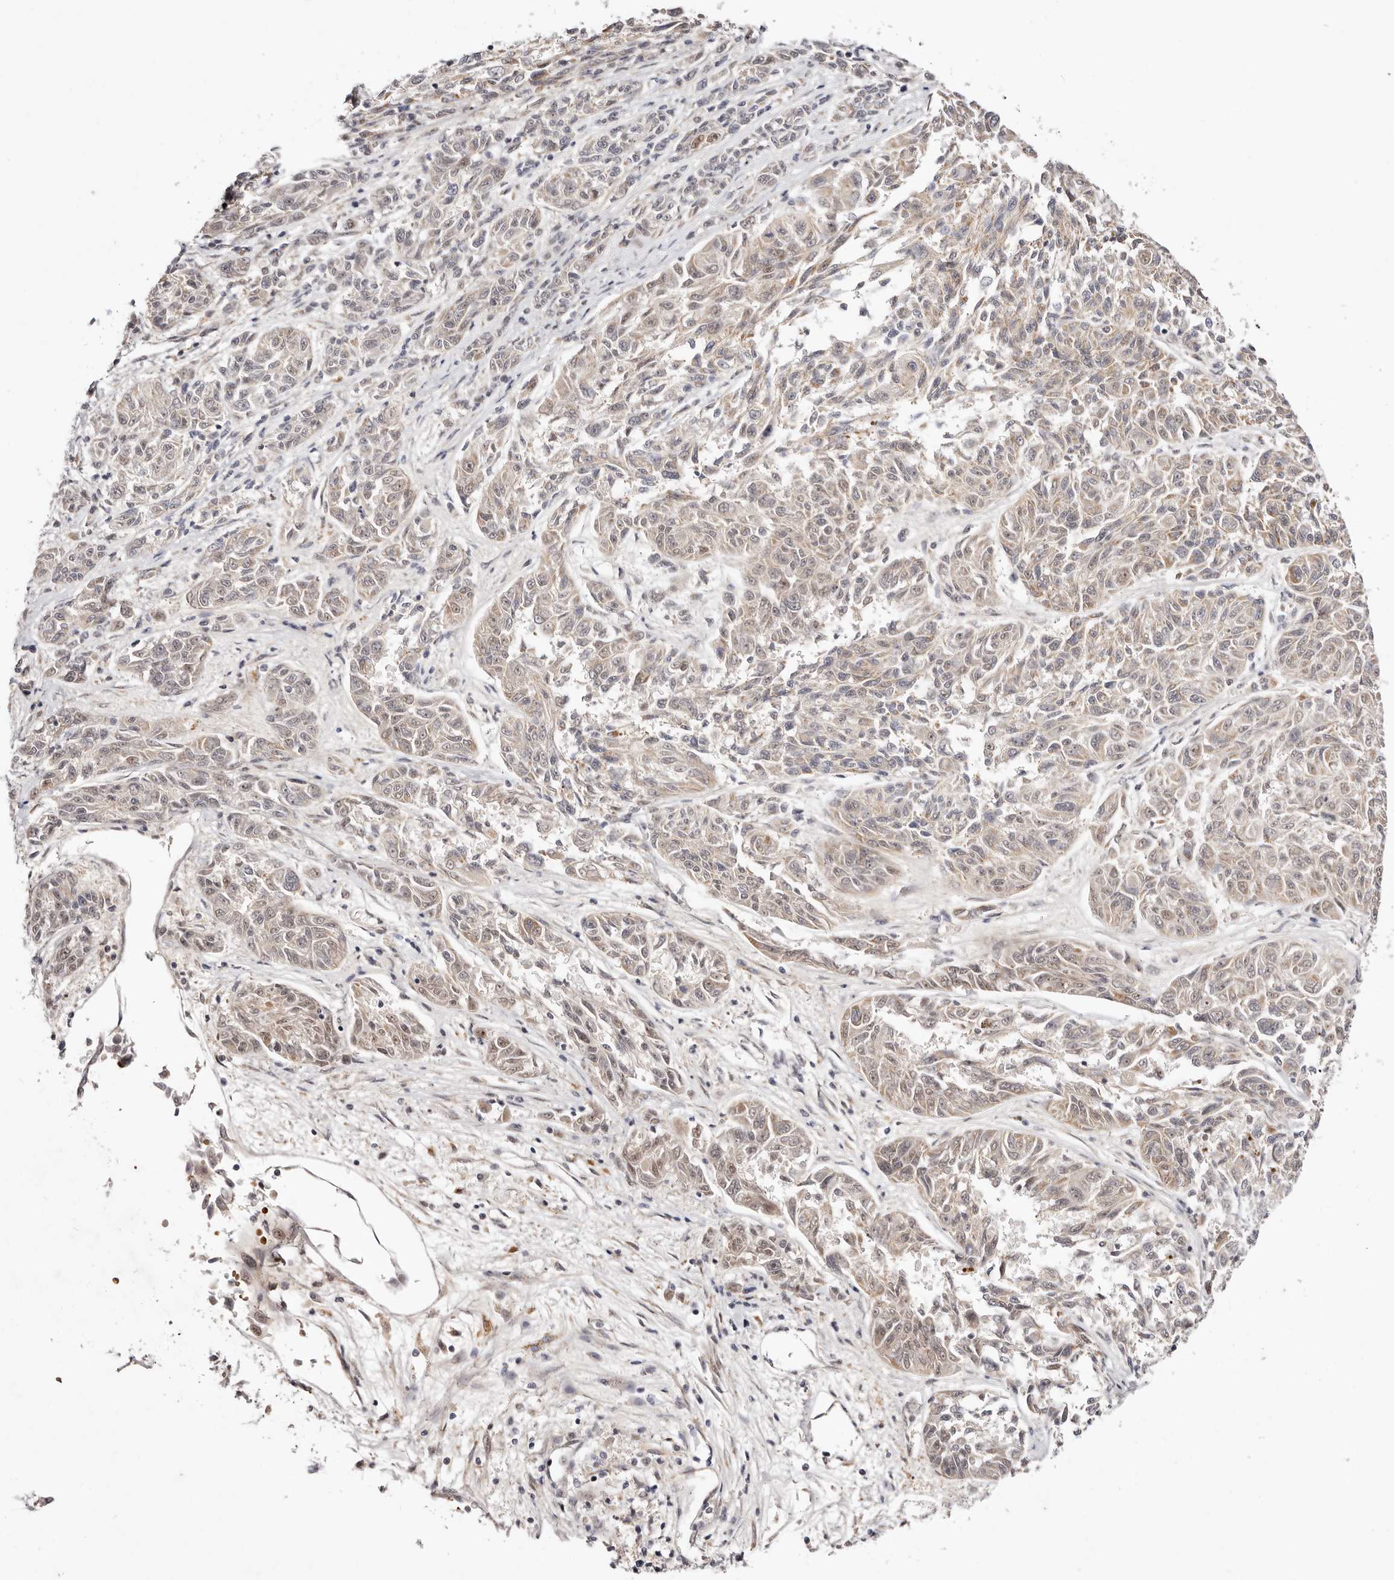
{"staining": {"intensity": "weak", "quantity": "25%-75%", "location": "cytoplasmic/membranous"}, "tissue": "melanoma", "cell_type": "Tumor cells", "image_type": "cancer", "snomed": [{"axis": "morphology", "description": "Malignant melanoma, NOS"}, {"axis": "topography", "description": "Skin"}], "caption": "An image showing weak cytoplasmic/membranous expression in approximately 25%-75% of tumor cells in malignant melanoma, as visualized by brown immunohistochemical staining.", "gene": "WRN", "patient": {"sex": "male", "age": 53}}